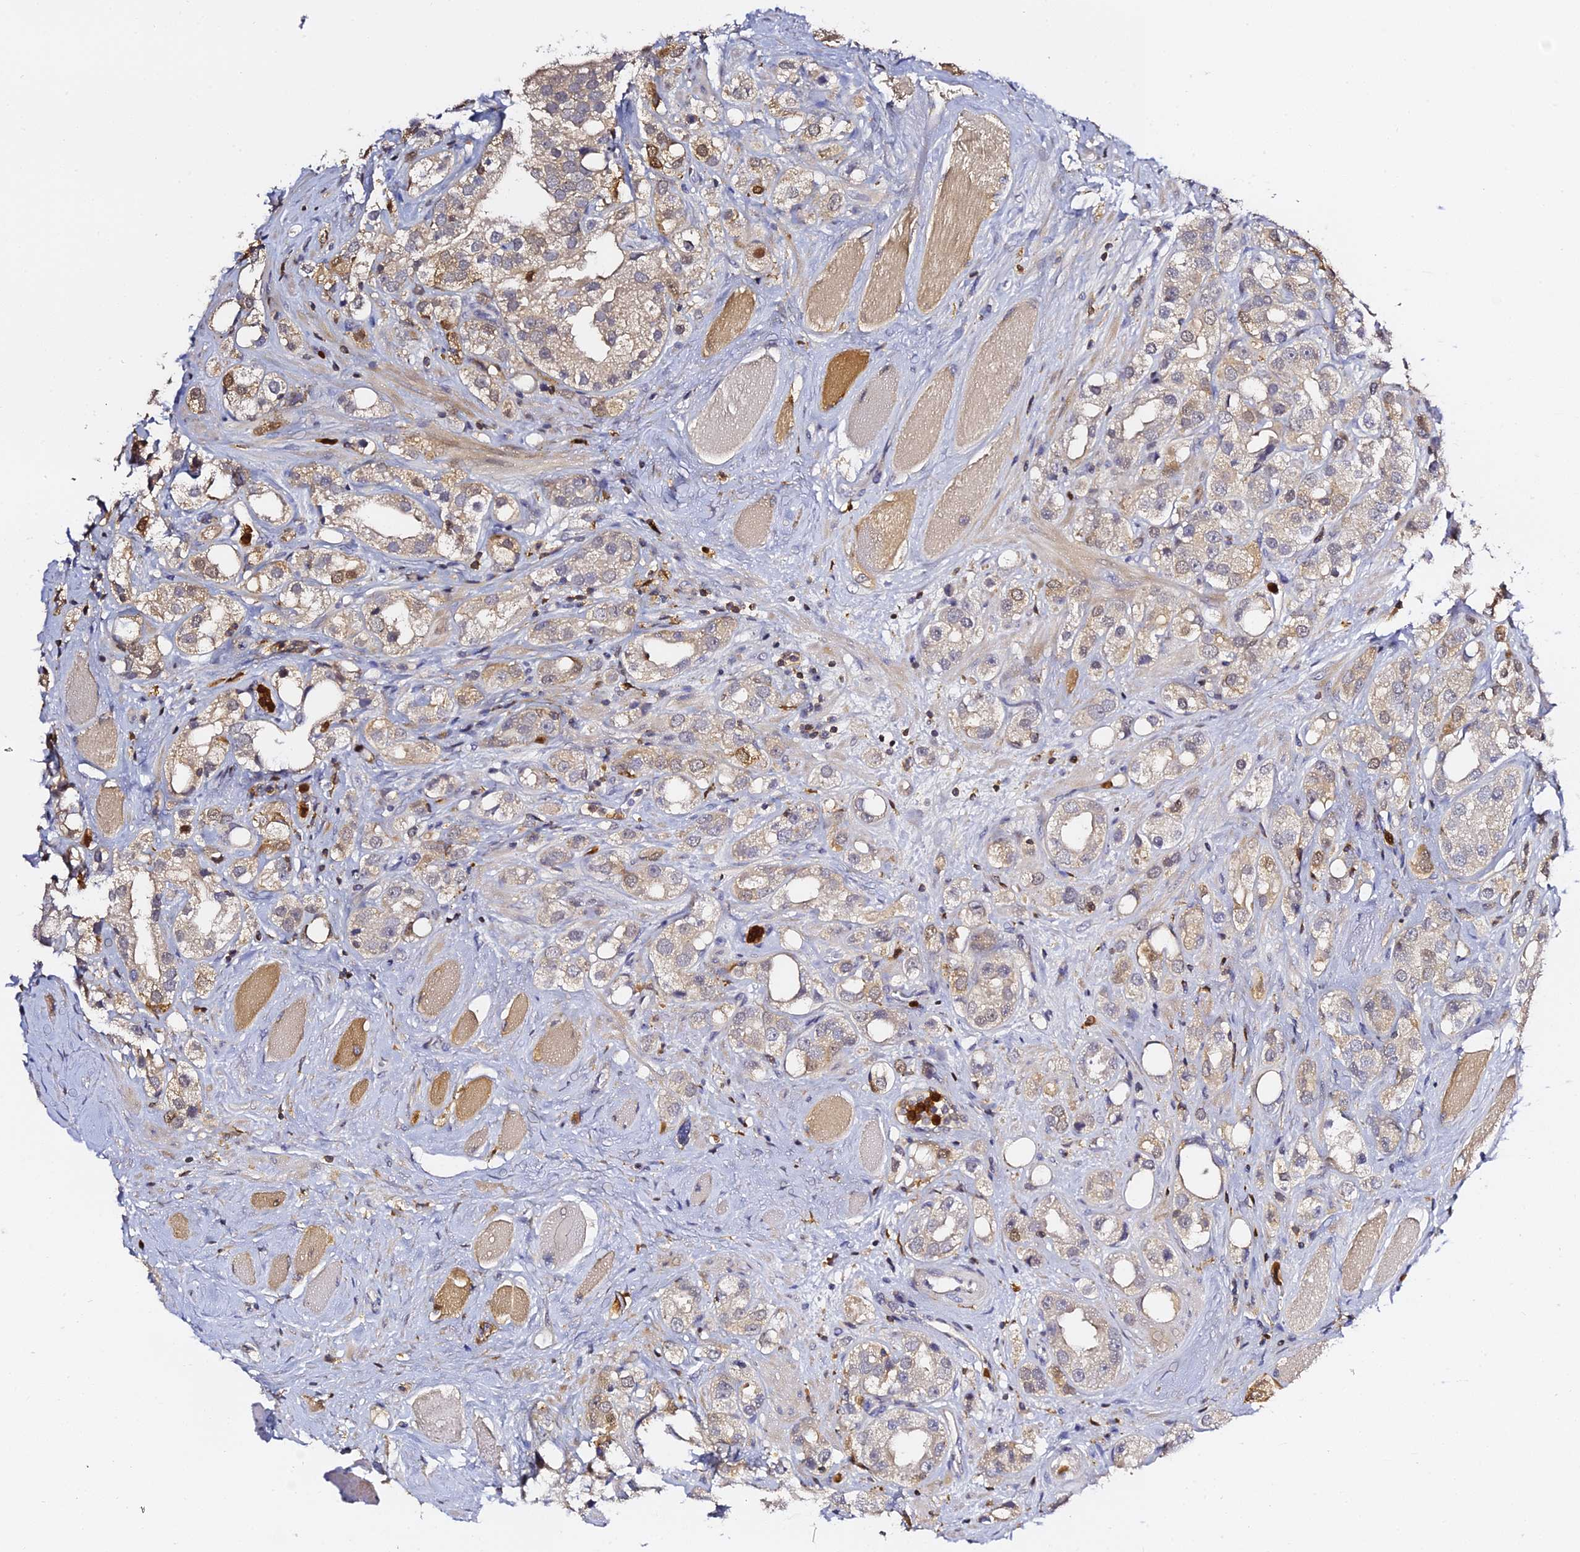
{"staining": {"intensity": "weak", "quantity": "<25%", "location": "cytoplasmic/membranous,nuclear"}, "tissue": "prostate cancer", "cell_type": "Tumor cells", "image_type": "cancer", "snomed": [{"axis": "morphology", "description": "Adenocarcinoma, NOS"}, {"axis": "topography", "description": "Prostate"}], "caption": "A photomicrograph of human prostate adenocarcinoma is negative for staining in tumor cells. (DAB IHC visualized using brightfield microscopy, high magnification).", "gene": "IL4I1", "patient": {"sex": "male", "age": 79}}